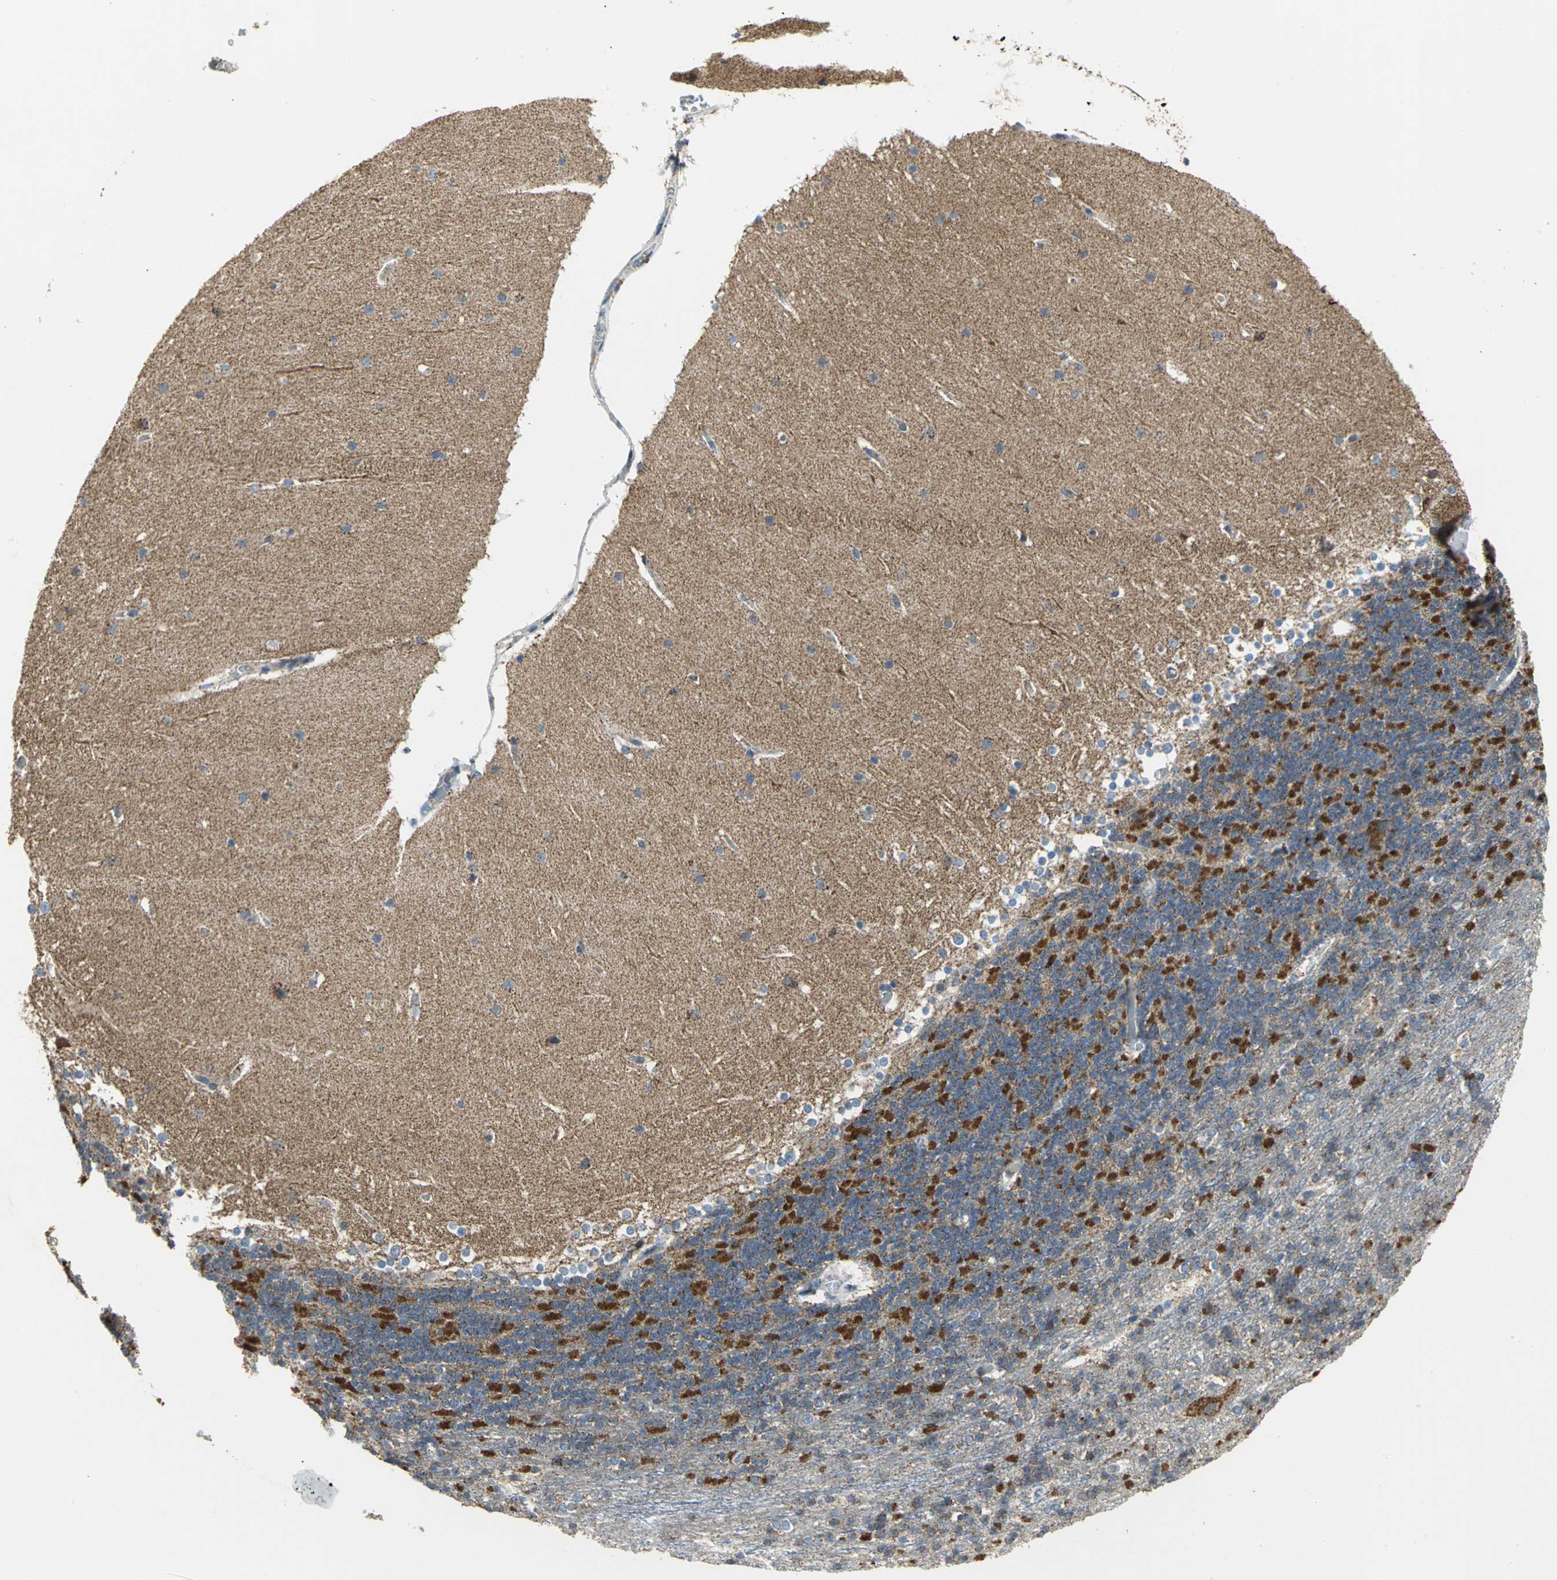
{"staining": {"intensity": "weak", "quantity": "25%-75%", "location": "cytoplasmic/membranous"}, "tissue": "cerebellum", "cell_type": "Cells in granular layer", "image_type": "normal", "snomed": [{"axis": "morphology", "description": "Normal tissue, NOS"}, {"axis": "topography", "description": "Cerebellum"}], "caption": "Brown immunohistochemical staining in unremarkable cerebellum exhibits weak cytoplasmic/membranous positivity in about 25%-75% of cells in granular layer. (DAB (3,3'-diaminobenzidine) IHC, brown staining for protein, blue staining for nuclei).", "gene": "NDUFB5", "patient": {"sex": "female", "age": 19}}